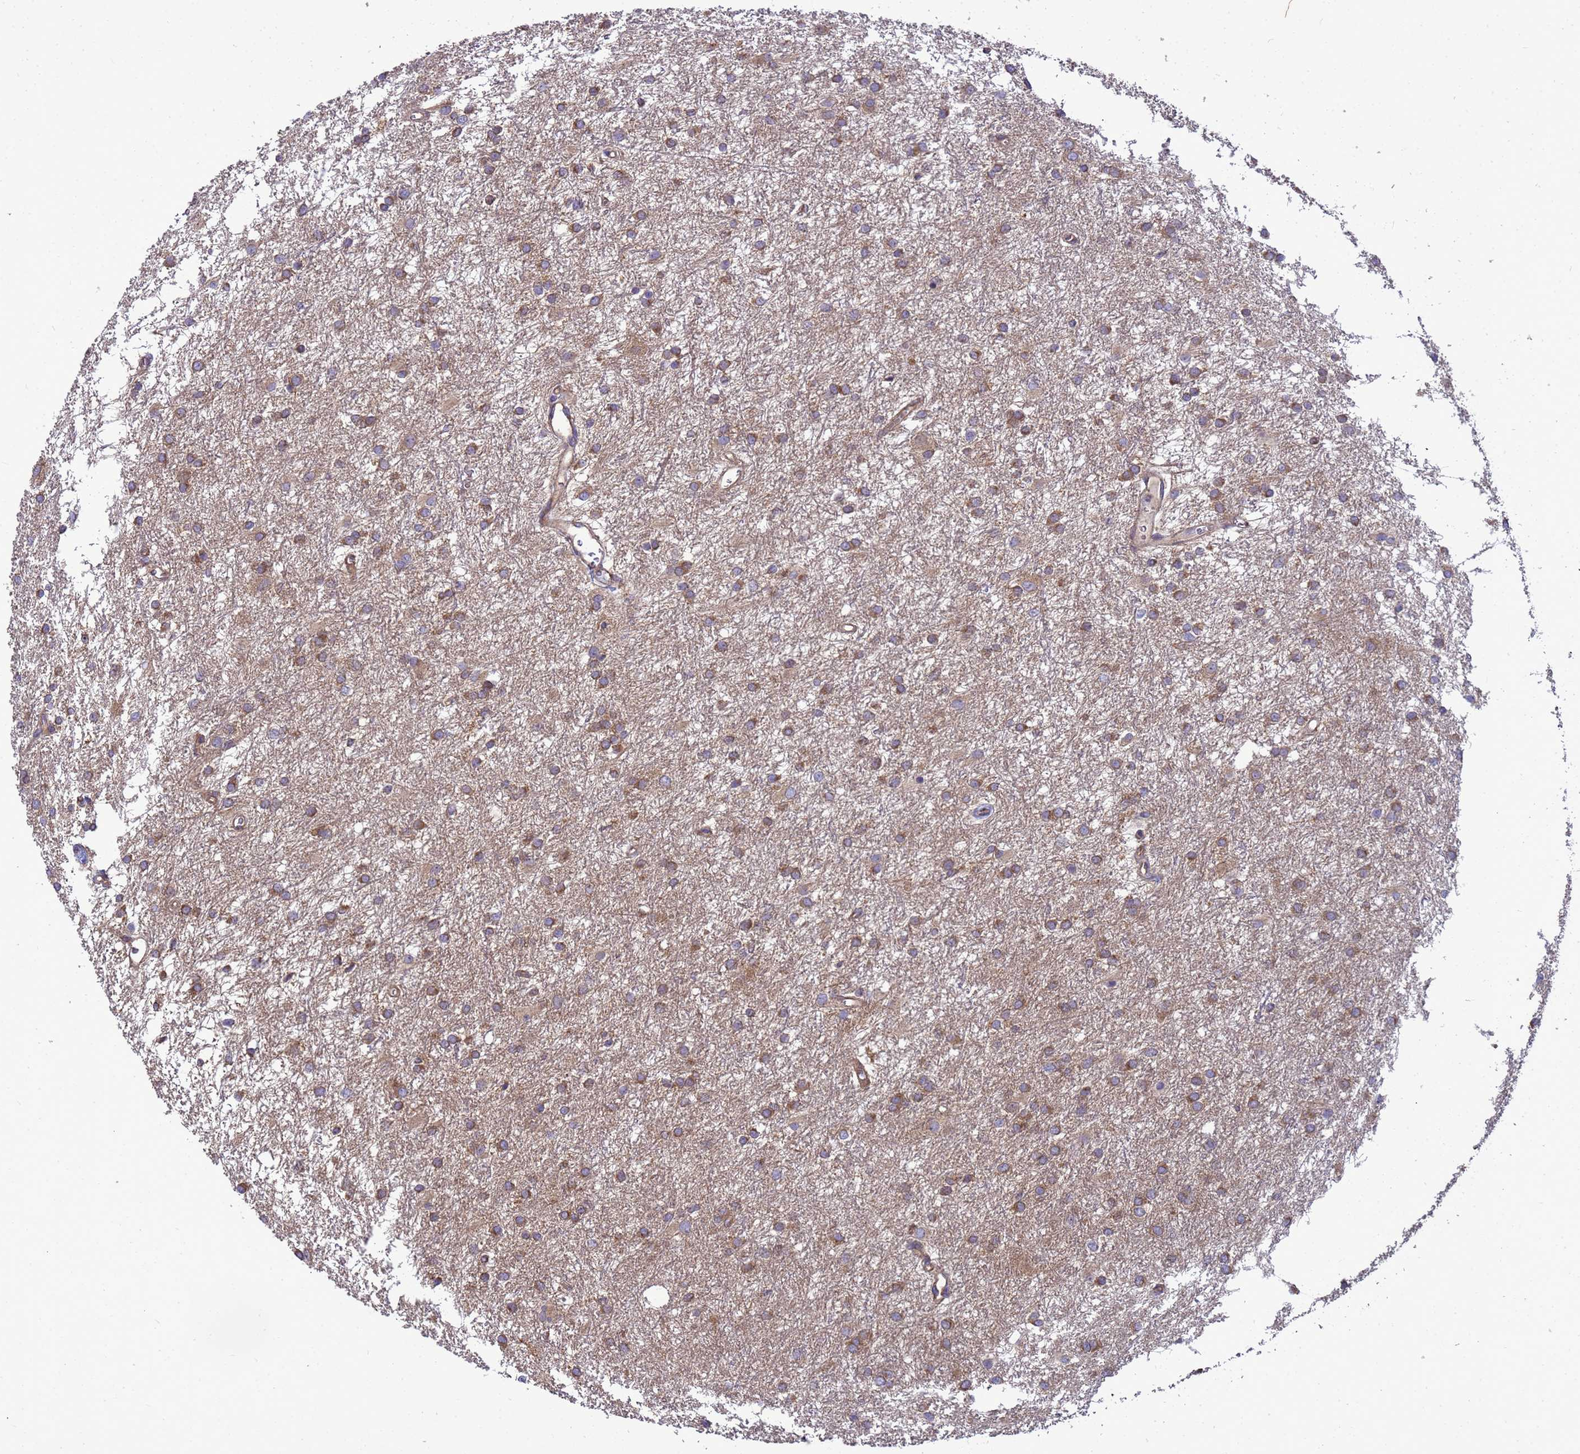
{"staining": {"intensity": "moderate", "quantity": ">75%", "location": "cytoplasmic/membranous"}, "tissue": "glioma", "cell_type": "Tumor cells", "image_type": "cancer", "snomed": [{"axis": "morphology", "description": "Glioma, malignant, High grade"}, {"axis": "topography", "description": "Brain"}], "caption": "A brown stain shows moderate cytoplasmic/membranous expression of a protein in glioma tumor cells. (Brightfield microscopy of DAB IHC at high magnification).", "gene": "BECN1", "patient": {"sex": "female", "age": 50}}